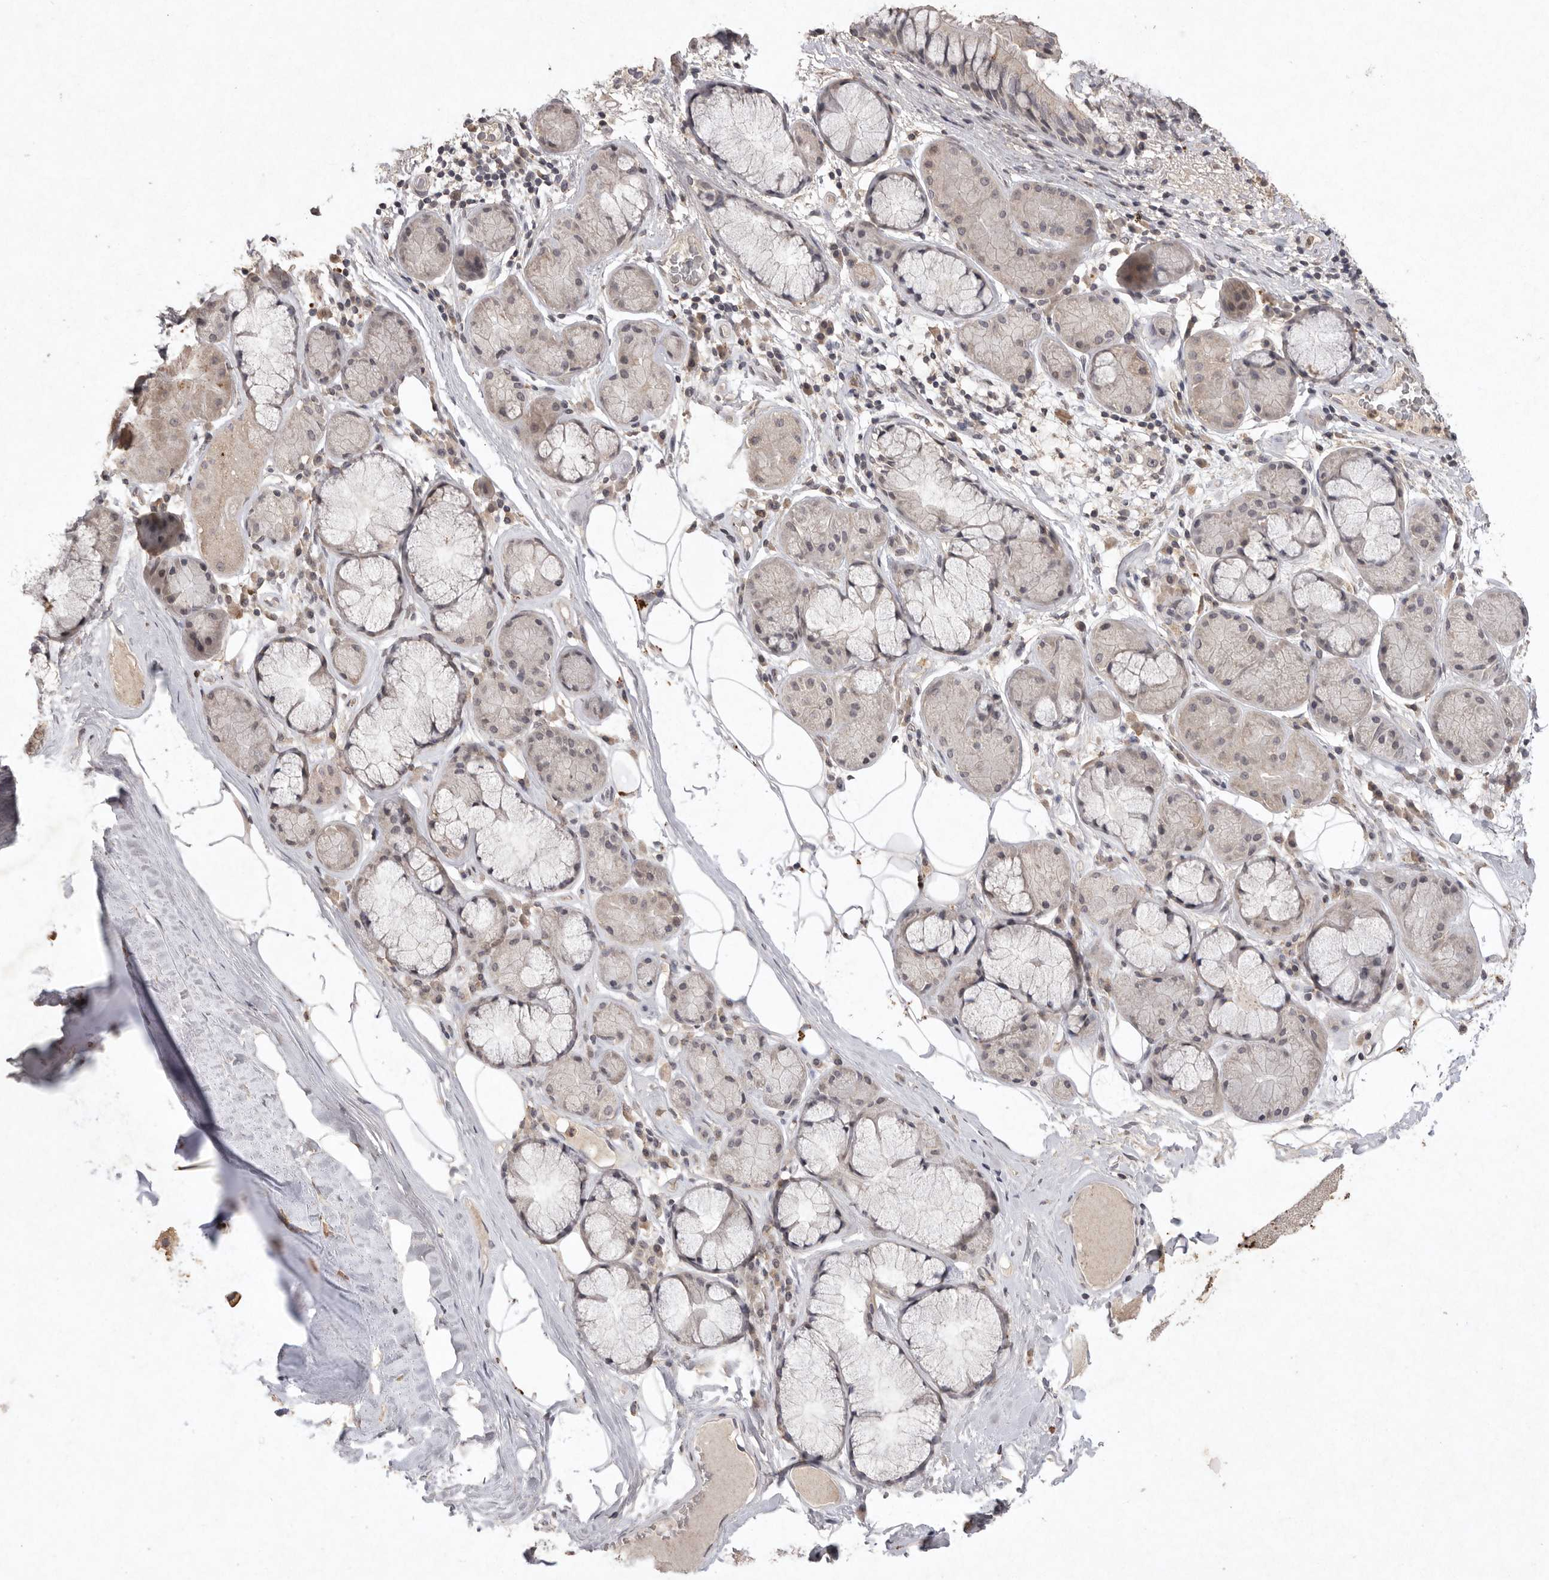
{"staining": {"intensity": "negative", "quantity": "none", "location": "none"}, "tissue": "adipose tissue", "cell_type": "Adipocytes", "image_type": "normal", "snomed": [{"axis": "morphology", "description": "Normal tissue, NOS"}, {"axis": "topography", "description": "Bronchus"}], "caption": "Immunohistochemical staining of unremarkable adipose tissue reveals no significant staining in adipocytes.", "gene": "APLNR", "patient": {"sex": "male", "age": 66}}